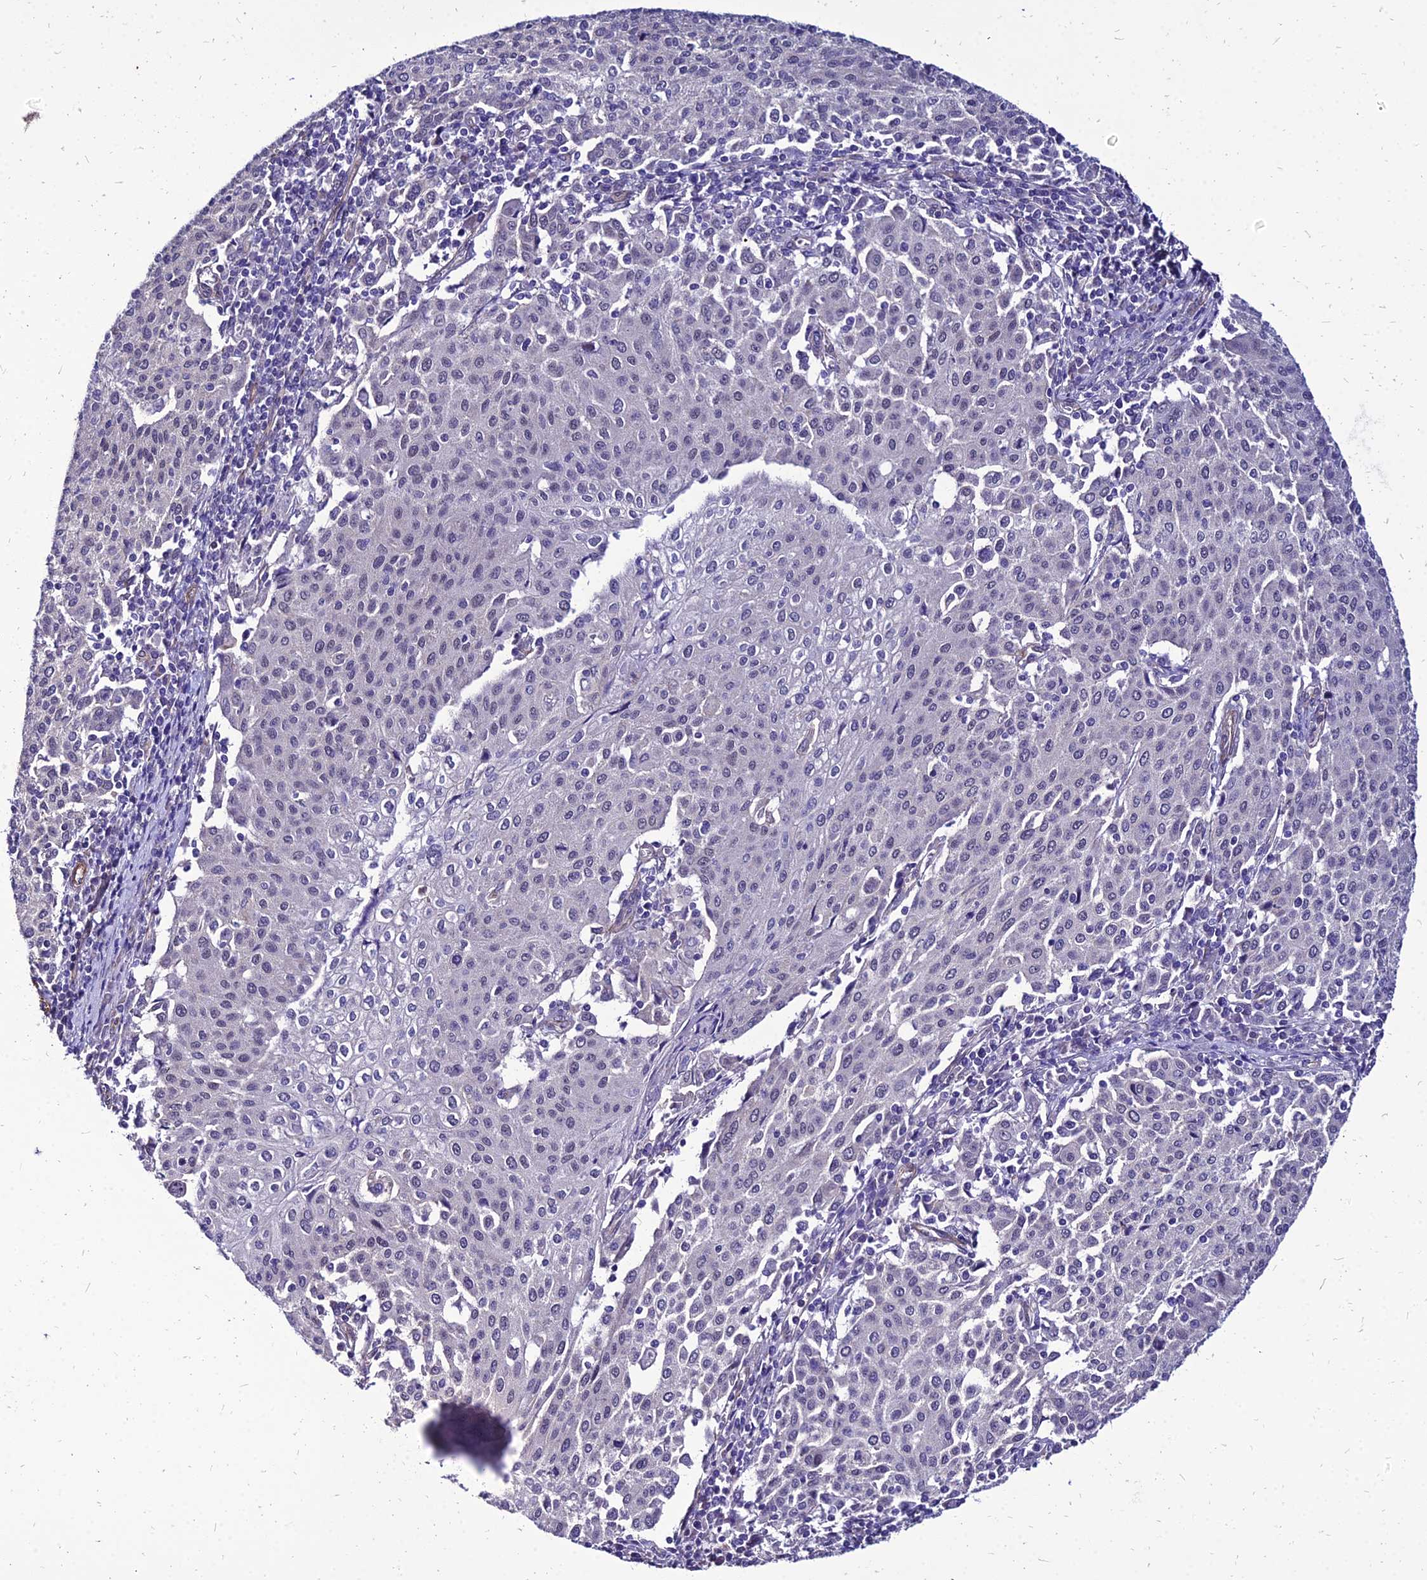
{"staining": {"intensity": "negative", "quantity": "none", "location": "none"}, "tissue": "cervical cancer", "cell_type": "Tumor cells", "image_type": "cancer", "snomed": [{"axis": "morphology", "description": "Squamous cell carcinoma, NOS"}, {"axis": "topography", "description": "Cervix"}], "caption": "IHC histopathology image of human cervical cancer stained for a protein (brown), which reveals no positivity in tumor cells. (DAB immunohistochemistry (IHC) with hematoxylin counter stain).", "gene": "YEATS2", "patient": {"sex": "female", "age": 46}}